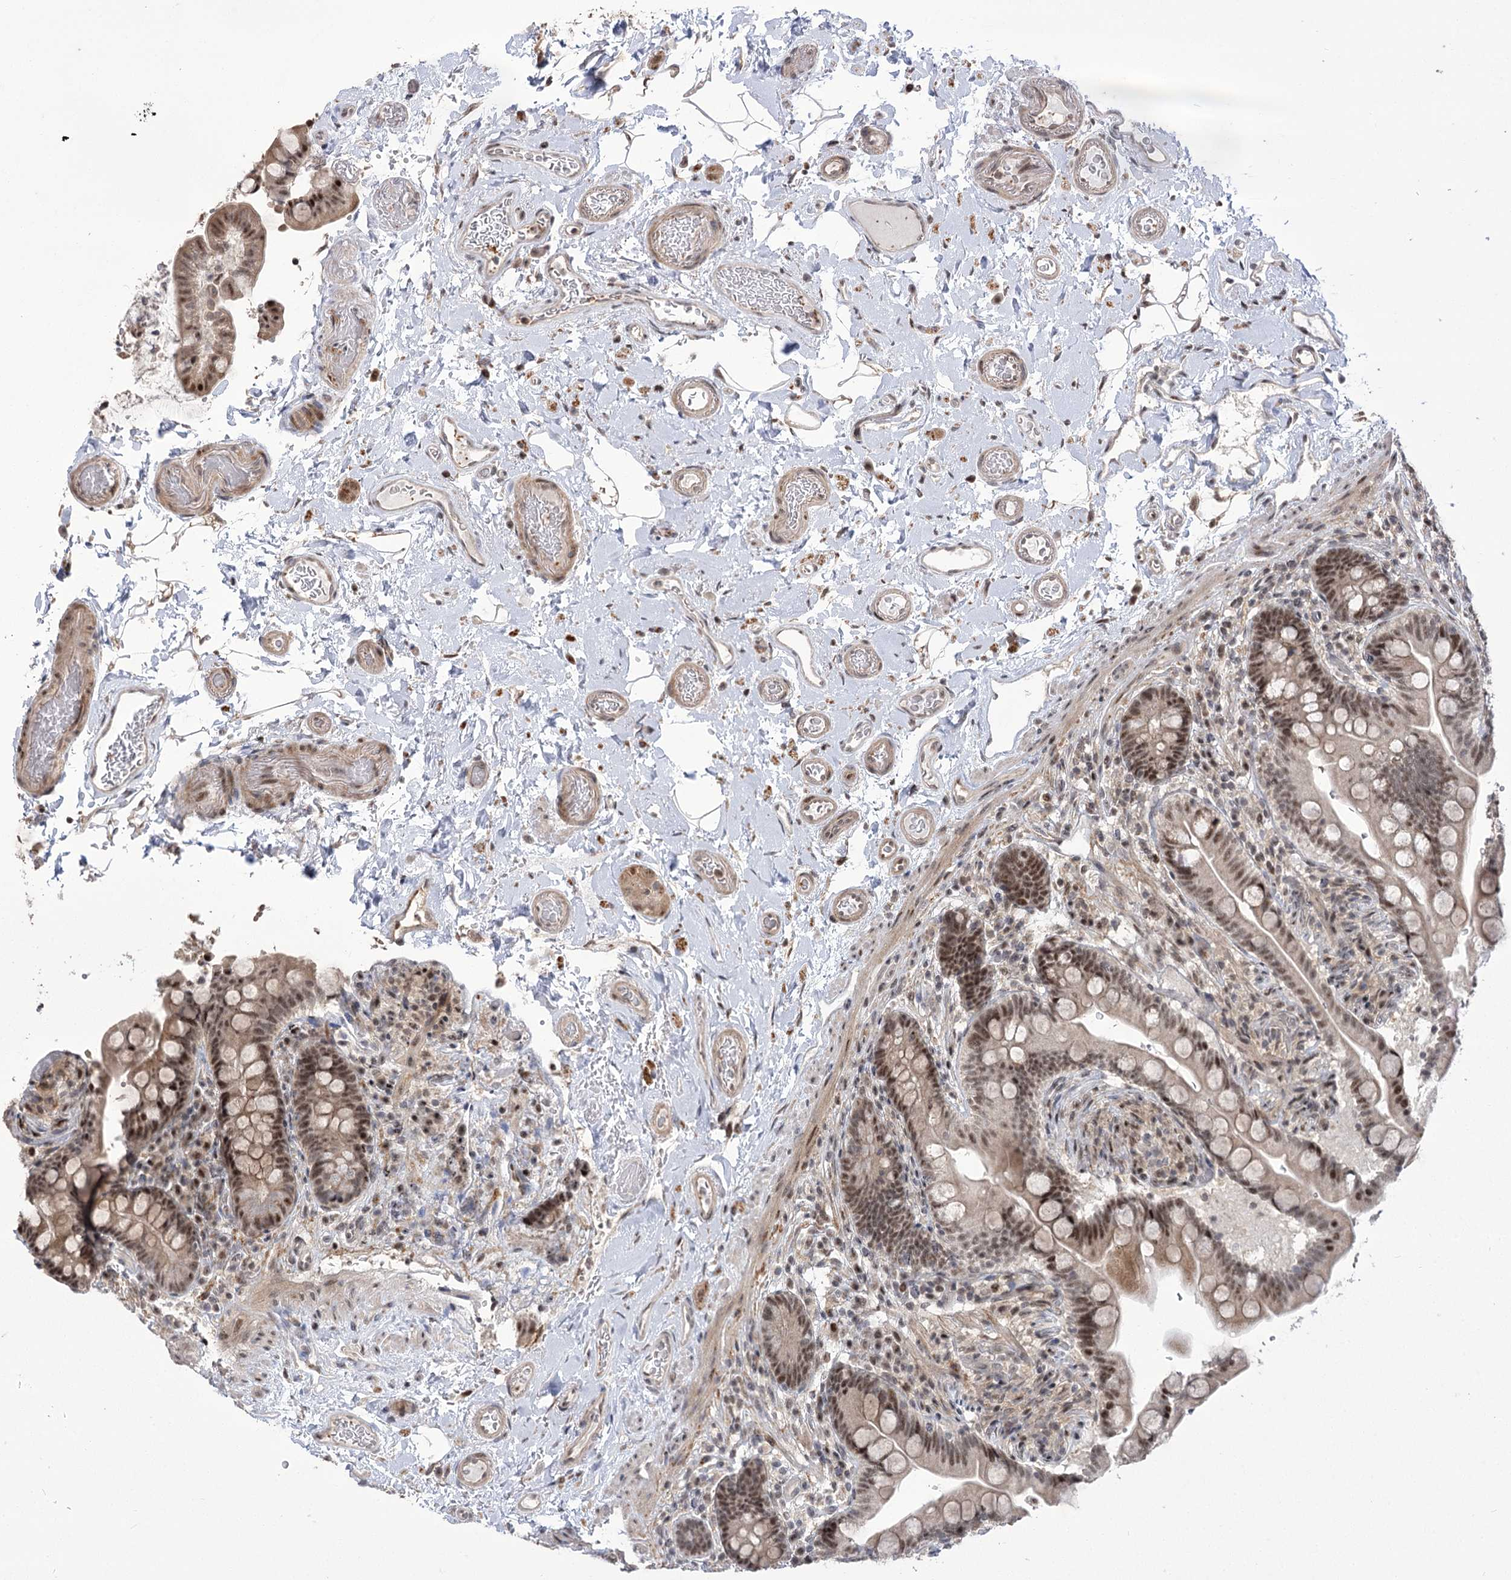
{"staining": {"intensity": "weak", "quantity": ">75%", "location": "cytoplasmic/membranous"}, "tissue": "colon", "cell_type": "Endothelial cells", "image_type": "normal", "snomed": [{"axis": "morphology", "description": "Normal tissue, NOS"}, {"axis": "topography", "description": "Smooth muscle"}, {"axis": "topography", "description": "Colon"}], "caption": "This histopathology image exhibits IHC staining of unremarkable colon, with low weak cytoplasmic/membranous staining in about >75% of endothelial cells.", "gene": "WBP1L", "patient": {"sex": "male", "age": 73}}